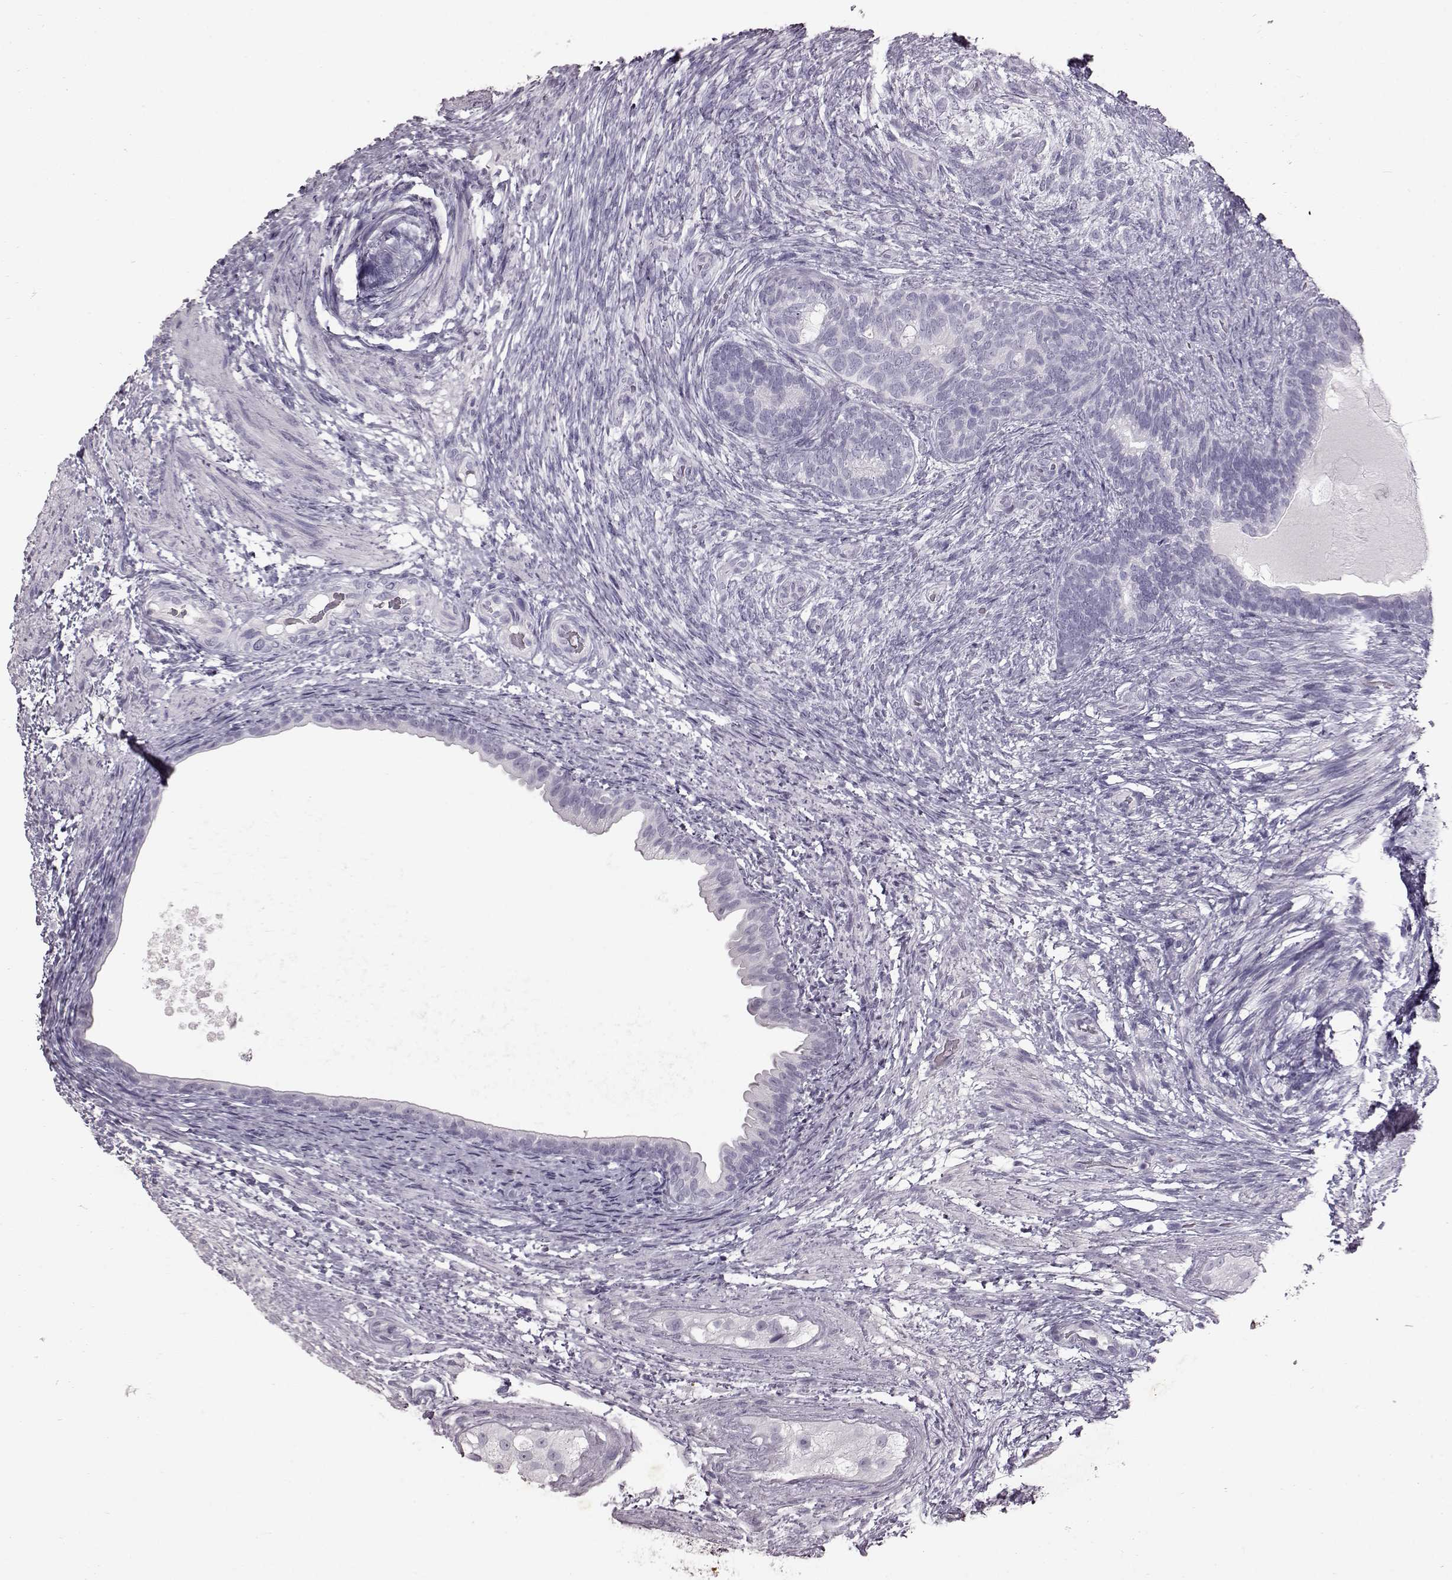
{"staining": {"intensity": "negative", "quantity": "none", "location": "none"}, "tissue": "testis cancer", "cell_type": "Tumor cells", "image_type": "cancer", "snomed": [{"axis": "morphology", "description": "Carcinoma, Embryonal, NOS"}, {"axis": "topography", "description": "Testis"}], "caption": "Micrograph shows no protein positivity in tumor cells of testis embryonal carcinoma tissue.", "gene": "FUT4", "patient": {"sex": "male", "age": 24}}